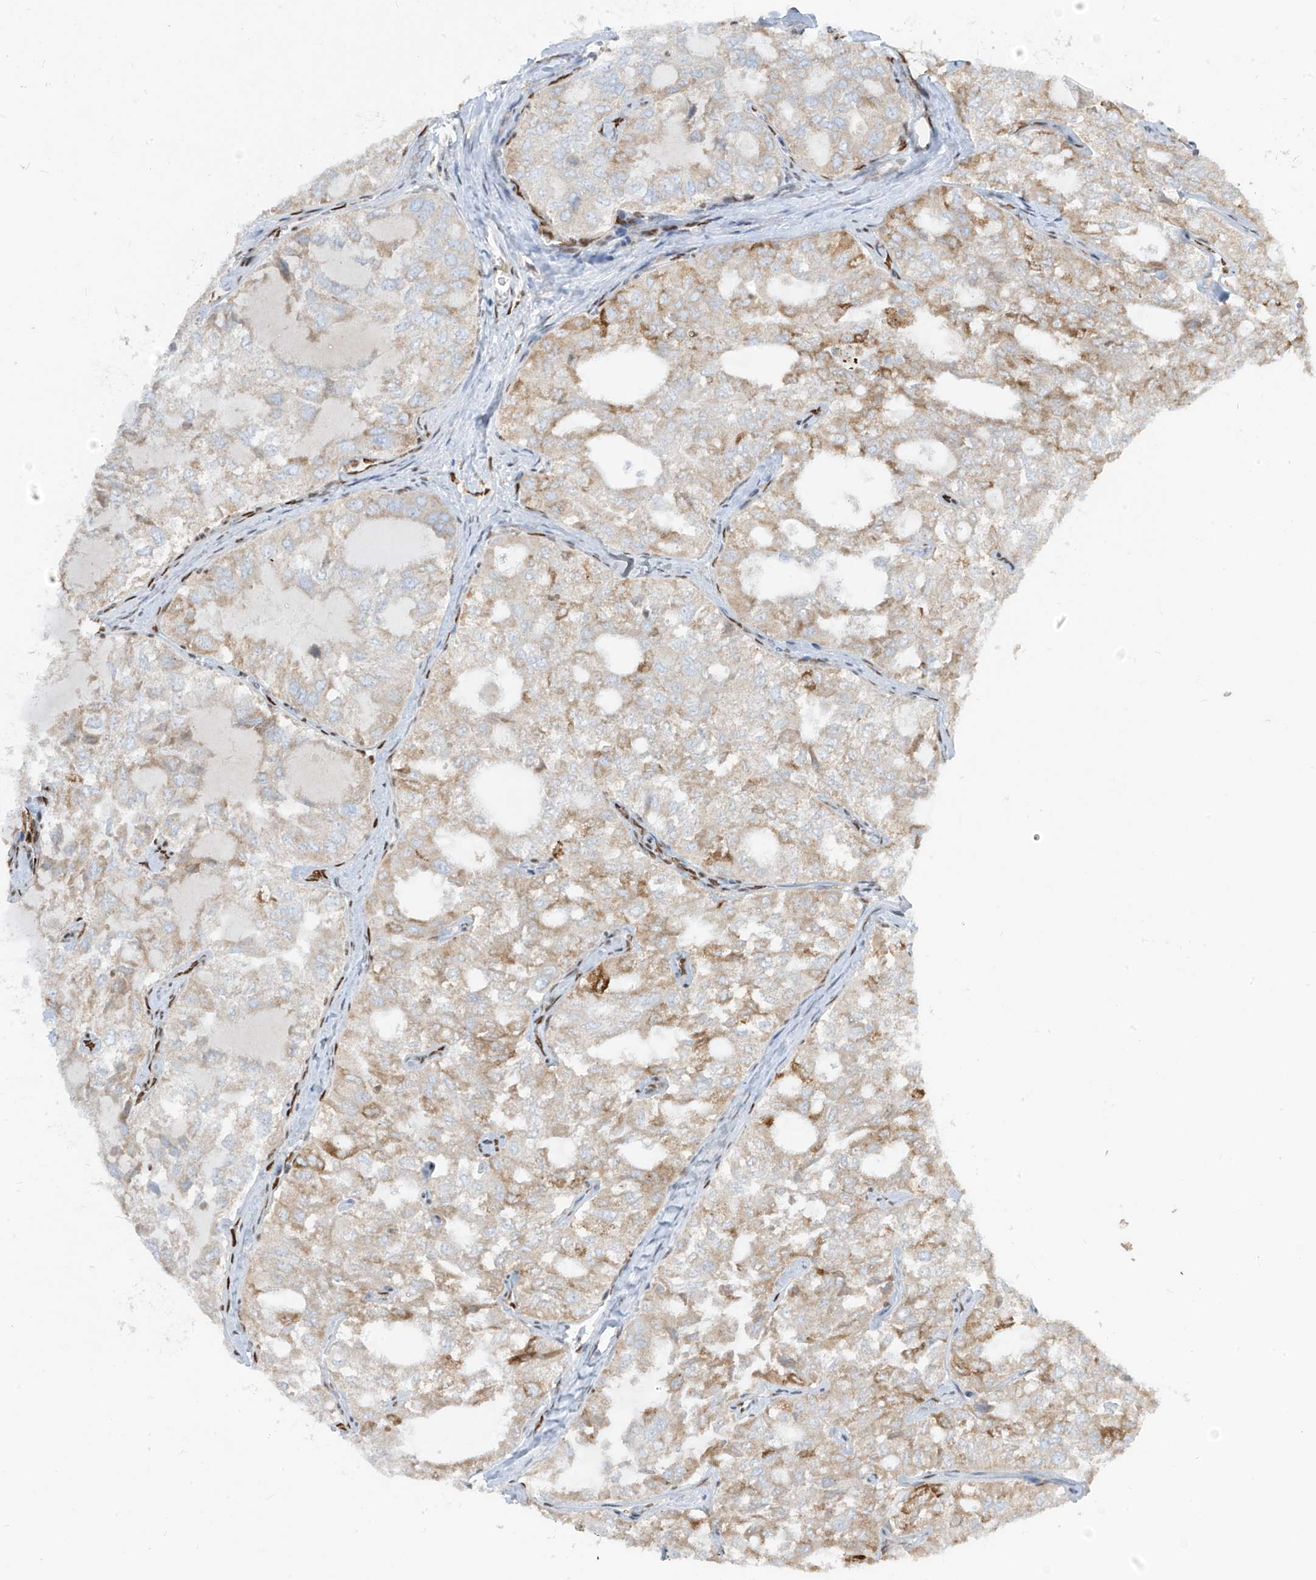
{"staining": {"intensity": "moderate", "quantity": "<25%", "location": "cytoplasmic/membranous"}, "tissue": "thyroid cancer", "cell_type": "Tumor cells", "image_type": "cancer", "snomed": [{"axis": "morphology", "description": "Follicular adenoma carcinoma, NOS"}, {"axis": "topography", "description": "Thyroid gland"}], "caption": "IHC image of human thyroid follicular adenoma carcinoma stained for a protein (brown), which demonstrates low levels of moderate cytoplasmic/membranous staining in about <25% of tumor cells.", "gene": "PM20D2", "patient": {"sex": "male", "age": 75}}